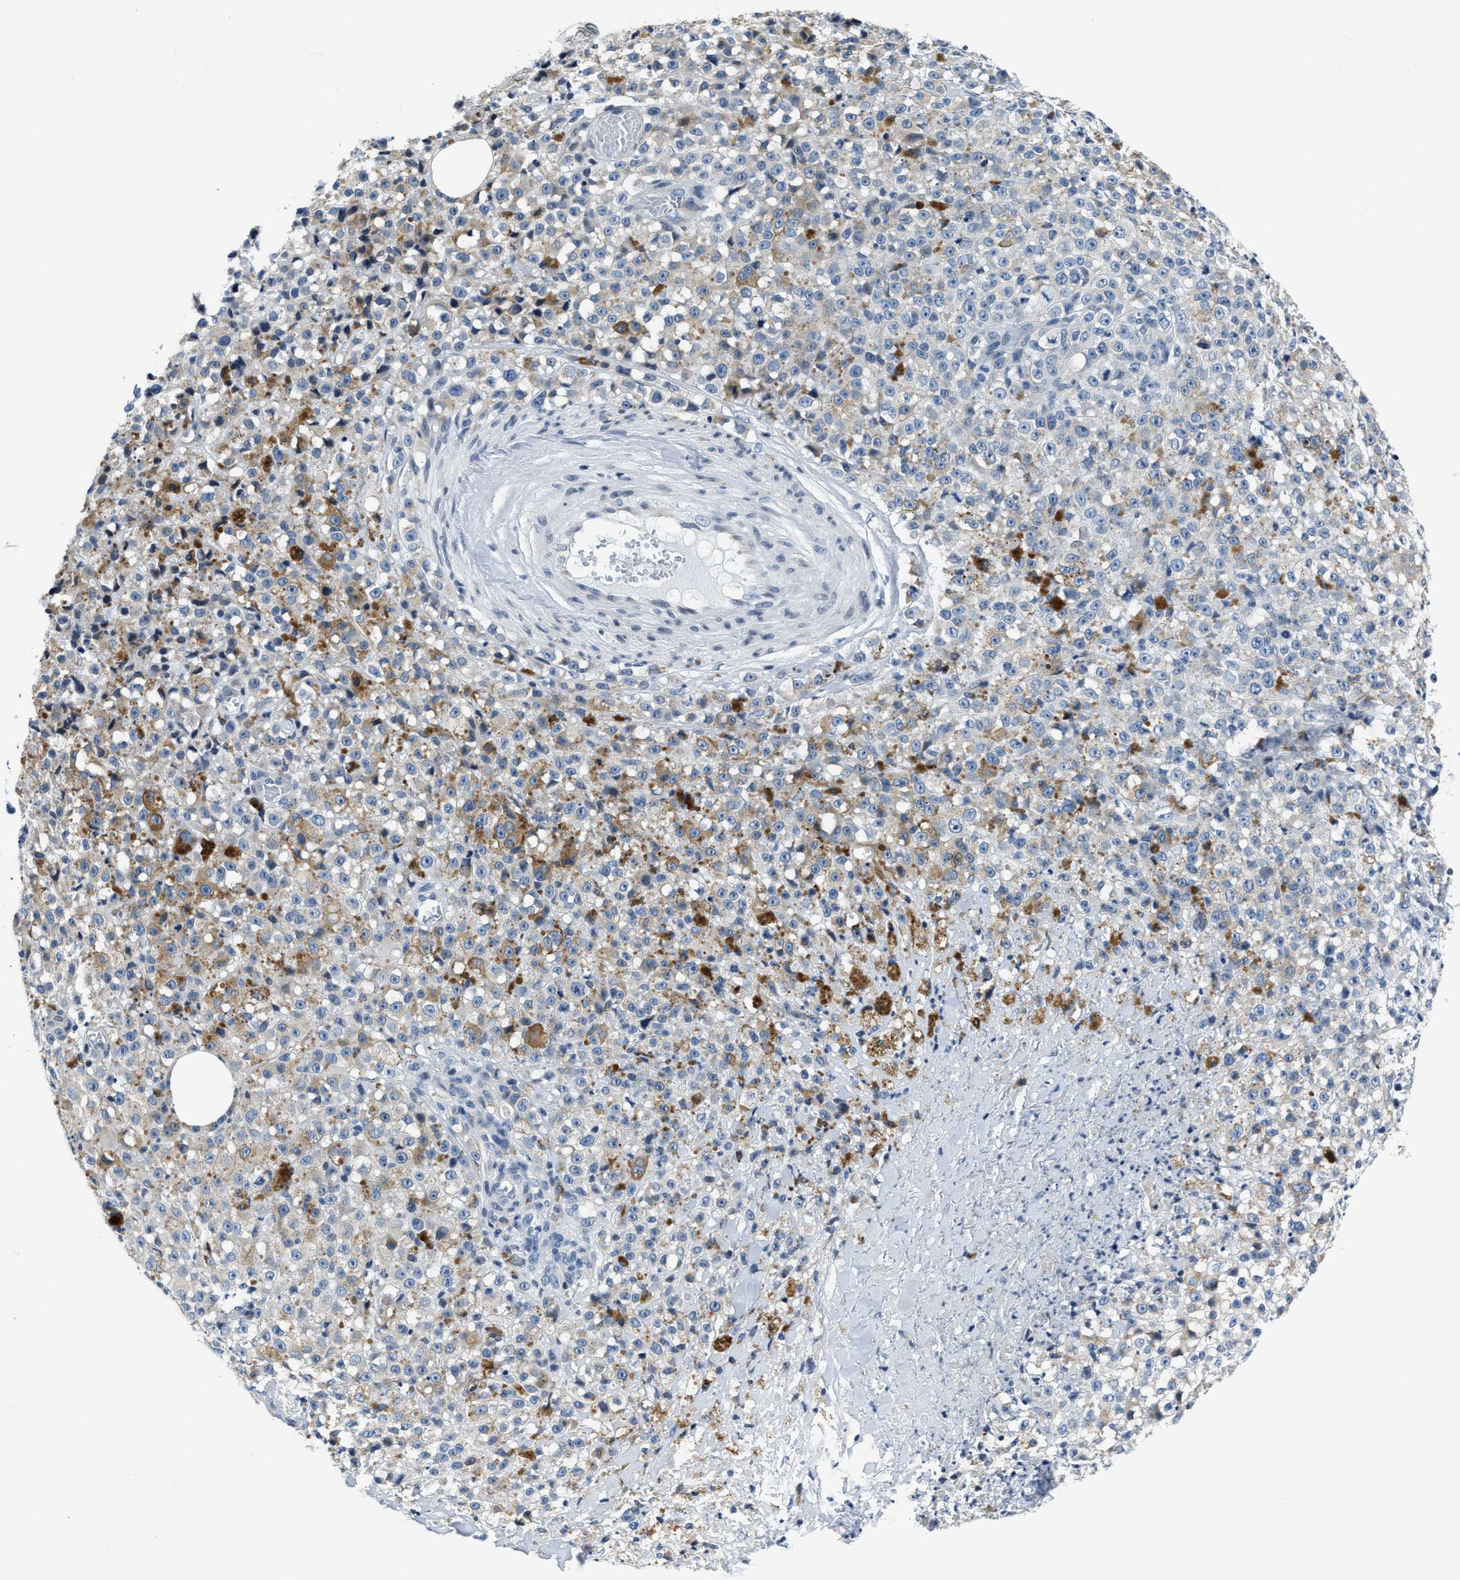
{"staining": {"intensity": "weak", "quantity": "<25%", "location": "cytoplasmic/membranous"}, "tissue": "melanoma", "cell_type": "Tumor cells", "image_type": "cancer", "snomed": [{"axis": "morphology", "description": "Malignant melanoma, NOS"}, {"axis": "topography", "description": "Skin"}], "caption": "Immunohistochemical staining of melanoma reveals no significant positivity in tumor cells. (DAB (3,3'-diaminobenzidine) immunohistochemistry (IHC) visualized using brightfield microscopy, high magnification).", "gene": "ASZ1", "patient": {"sex": "female", "age": 82}}